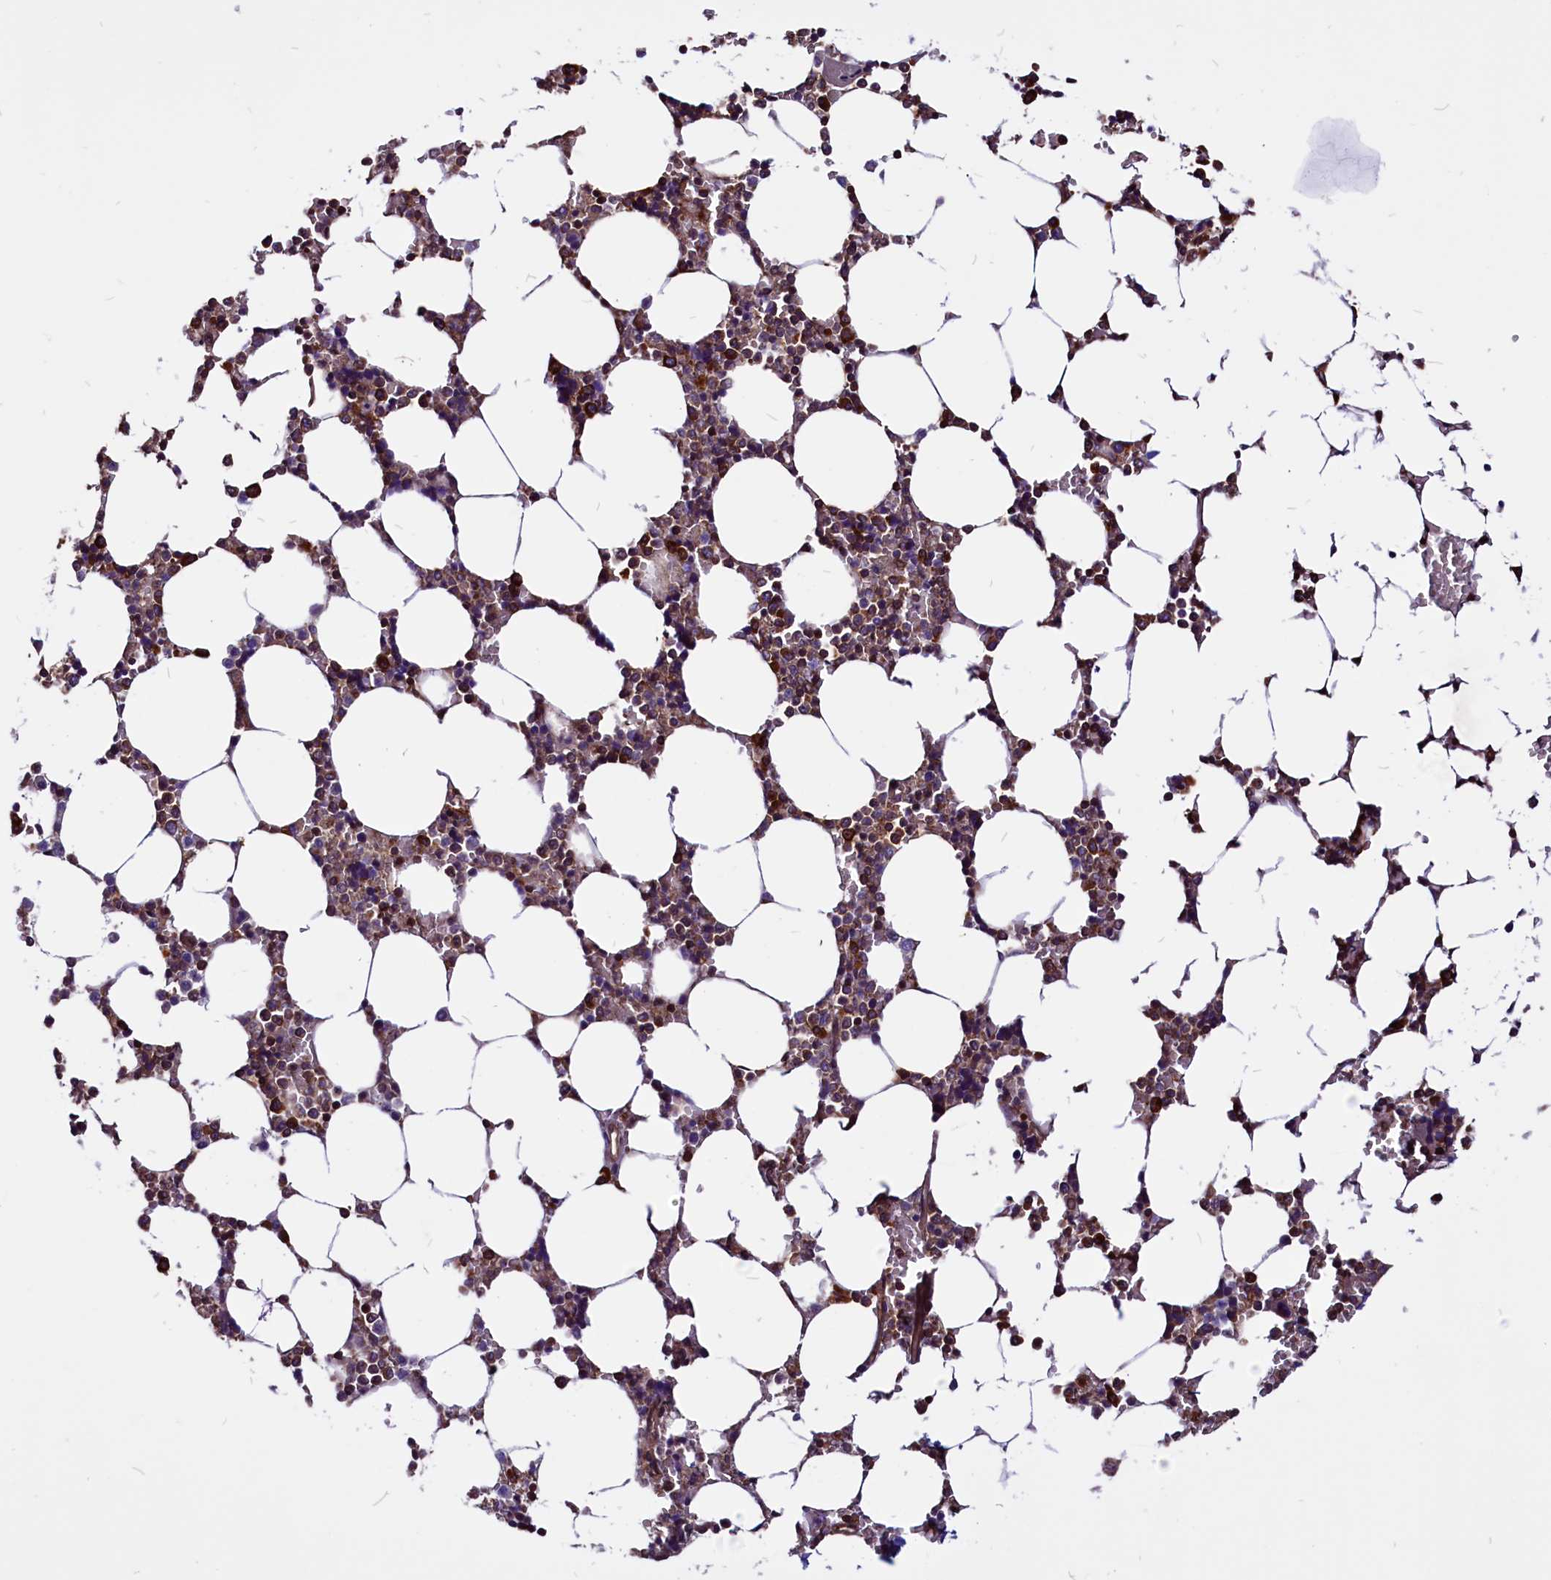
{"staining": {"intensity": "strong", "quantity": ">75%", "location": "cytoplasmic/membranous"}, "tissue": "bone marrow", "cell_type": "Hematopoietic cells", "image_type": "normal", "snomed": [{"axis": "morphology", "description": "Normal tissue, NOS"}, {"axis": "topography", "description": "Bone marrow"}], "caption": "Hematopoietic cells reveal strong cytoplasmic/membranous staining in about >75% of cells in benign bone marrow. Nuclei are stained in blue.", "gene": "EIF3G", "patient": {"sex": "male", "age": 64}}